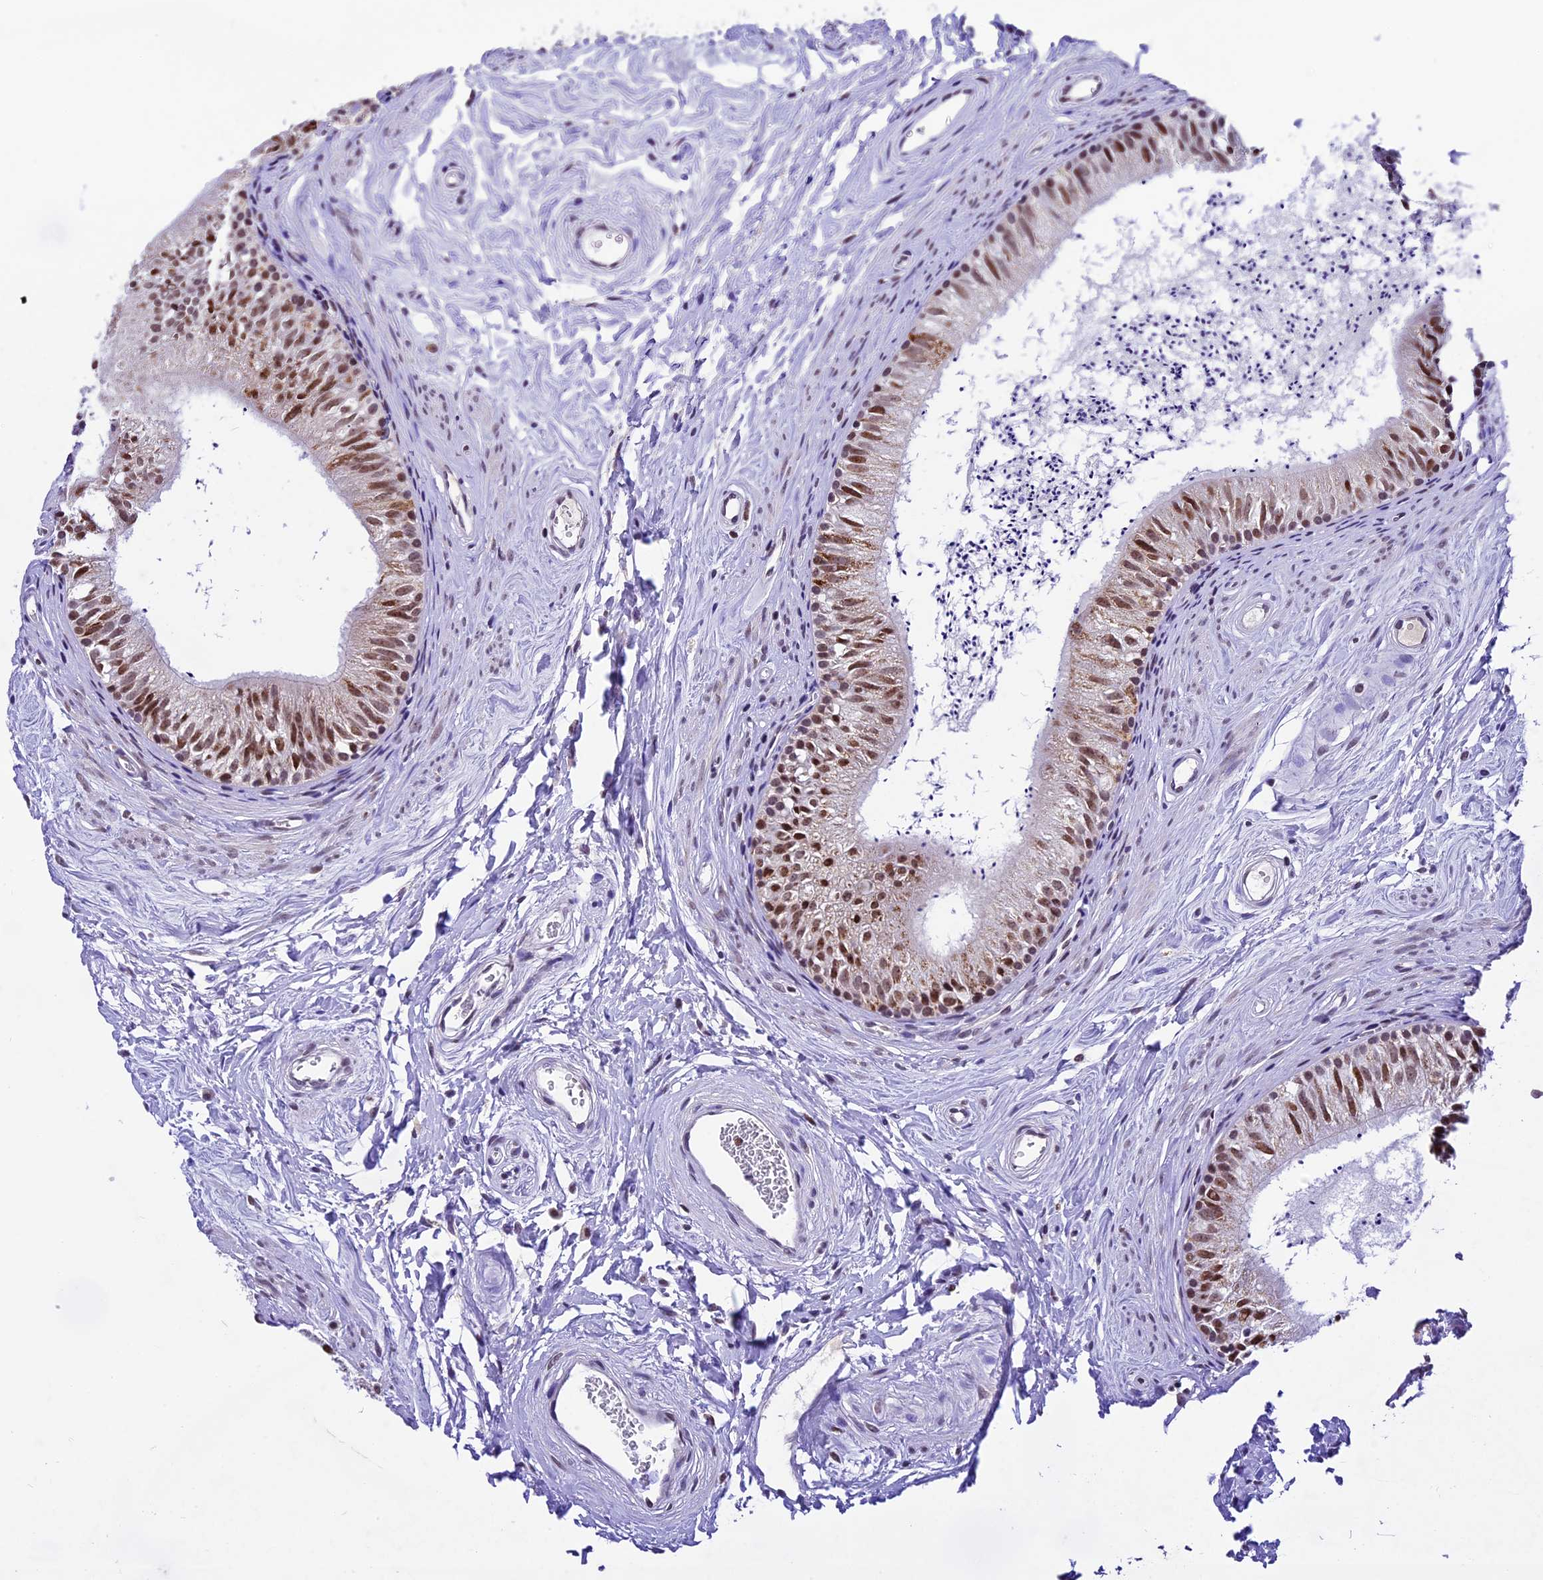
{"staining": {"intensity": "moderate", "quantity": ">75%", "location": "nuclear"}, "tissue": "epididymis", "cell_type": "Glandular cells", "image_type": "normal", "snomed": [{"axis": "morphology", "description": "Normal tissue, NOS"}, {"axis": "topography", "description": "Epididymis"}], "caption": "Epididymis stained with a brown dye displays moderate nuclear positive staining in about >75% of glandular cells.", "gene": "CARS2", "patient": {"sex": "male", "age": 56}}